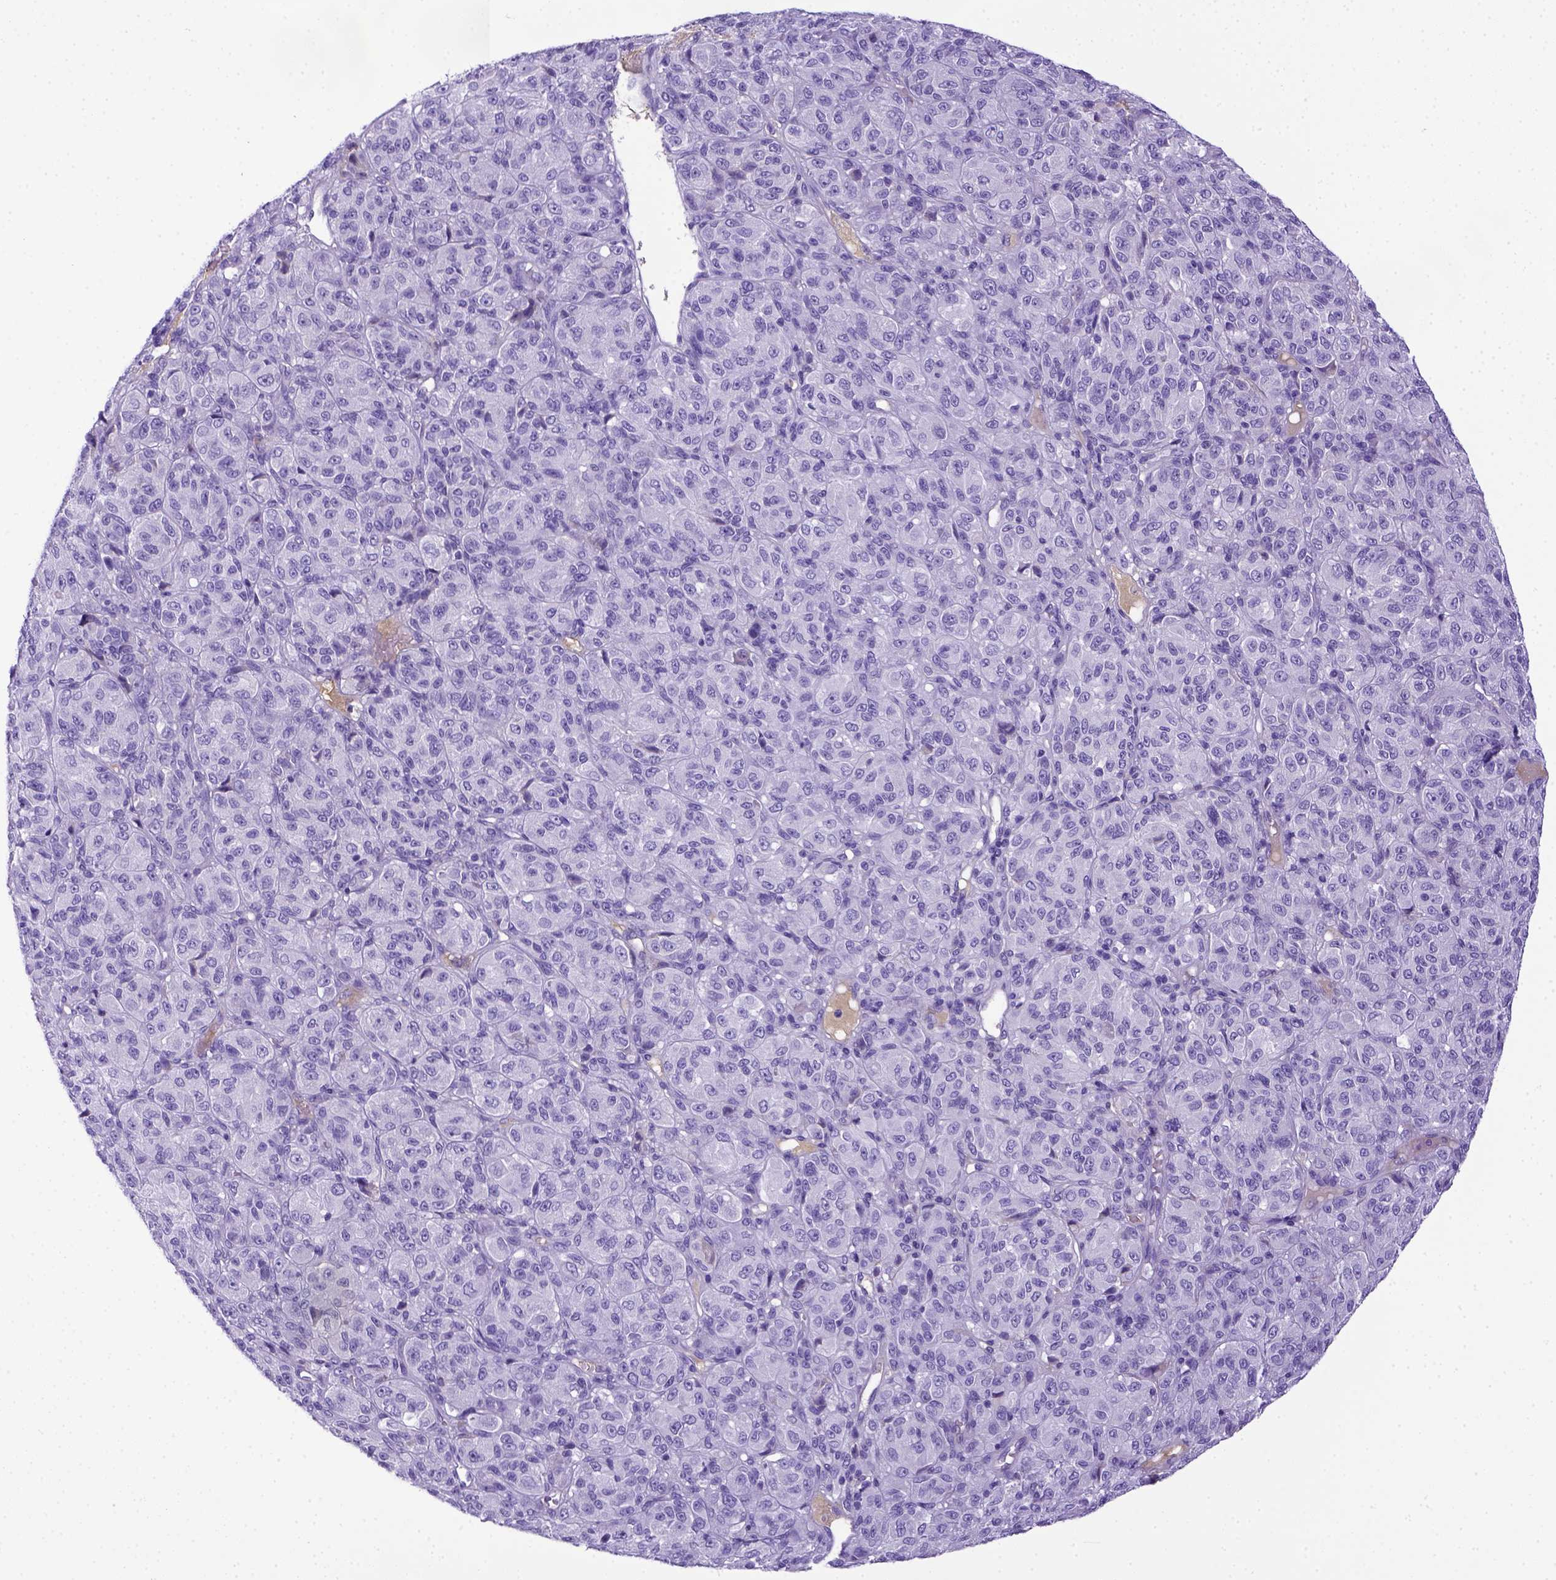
{"staining": {"intensity": "negative", "quantity": "none", "location": "none"}, "tissue": "melanoma", "cell_type": "Tumor cells", "image_type": "cancer", "snomed": [{"axis": "morphology", "description": "Malignant melanoma, Metastatic site"}, {"axis": "topography", "description": "Brain"}], "caption": "Tumor cells show no significant expression in malignant melanoma (metastatic site).", "gene": "ITIH4", "patient": {"sex": "female", "age": 56}}